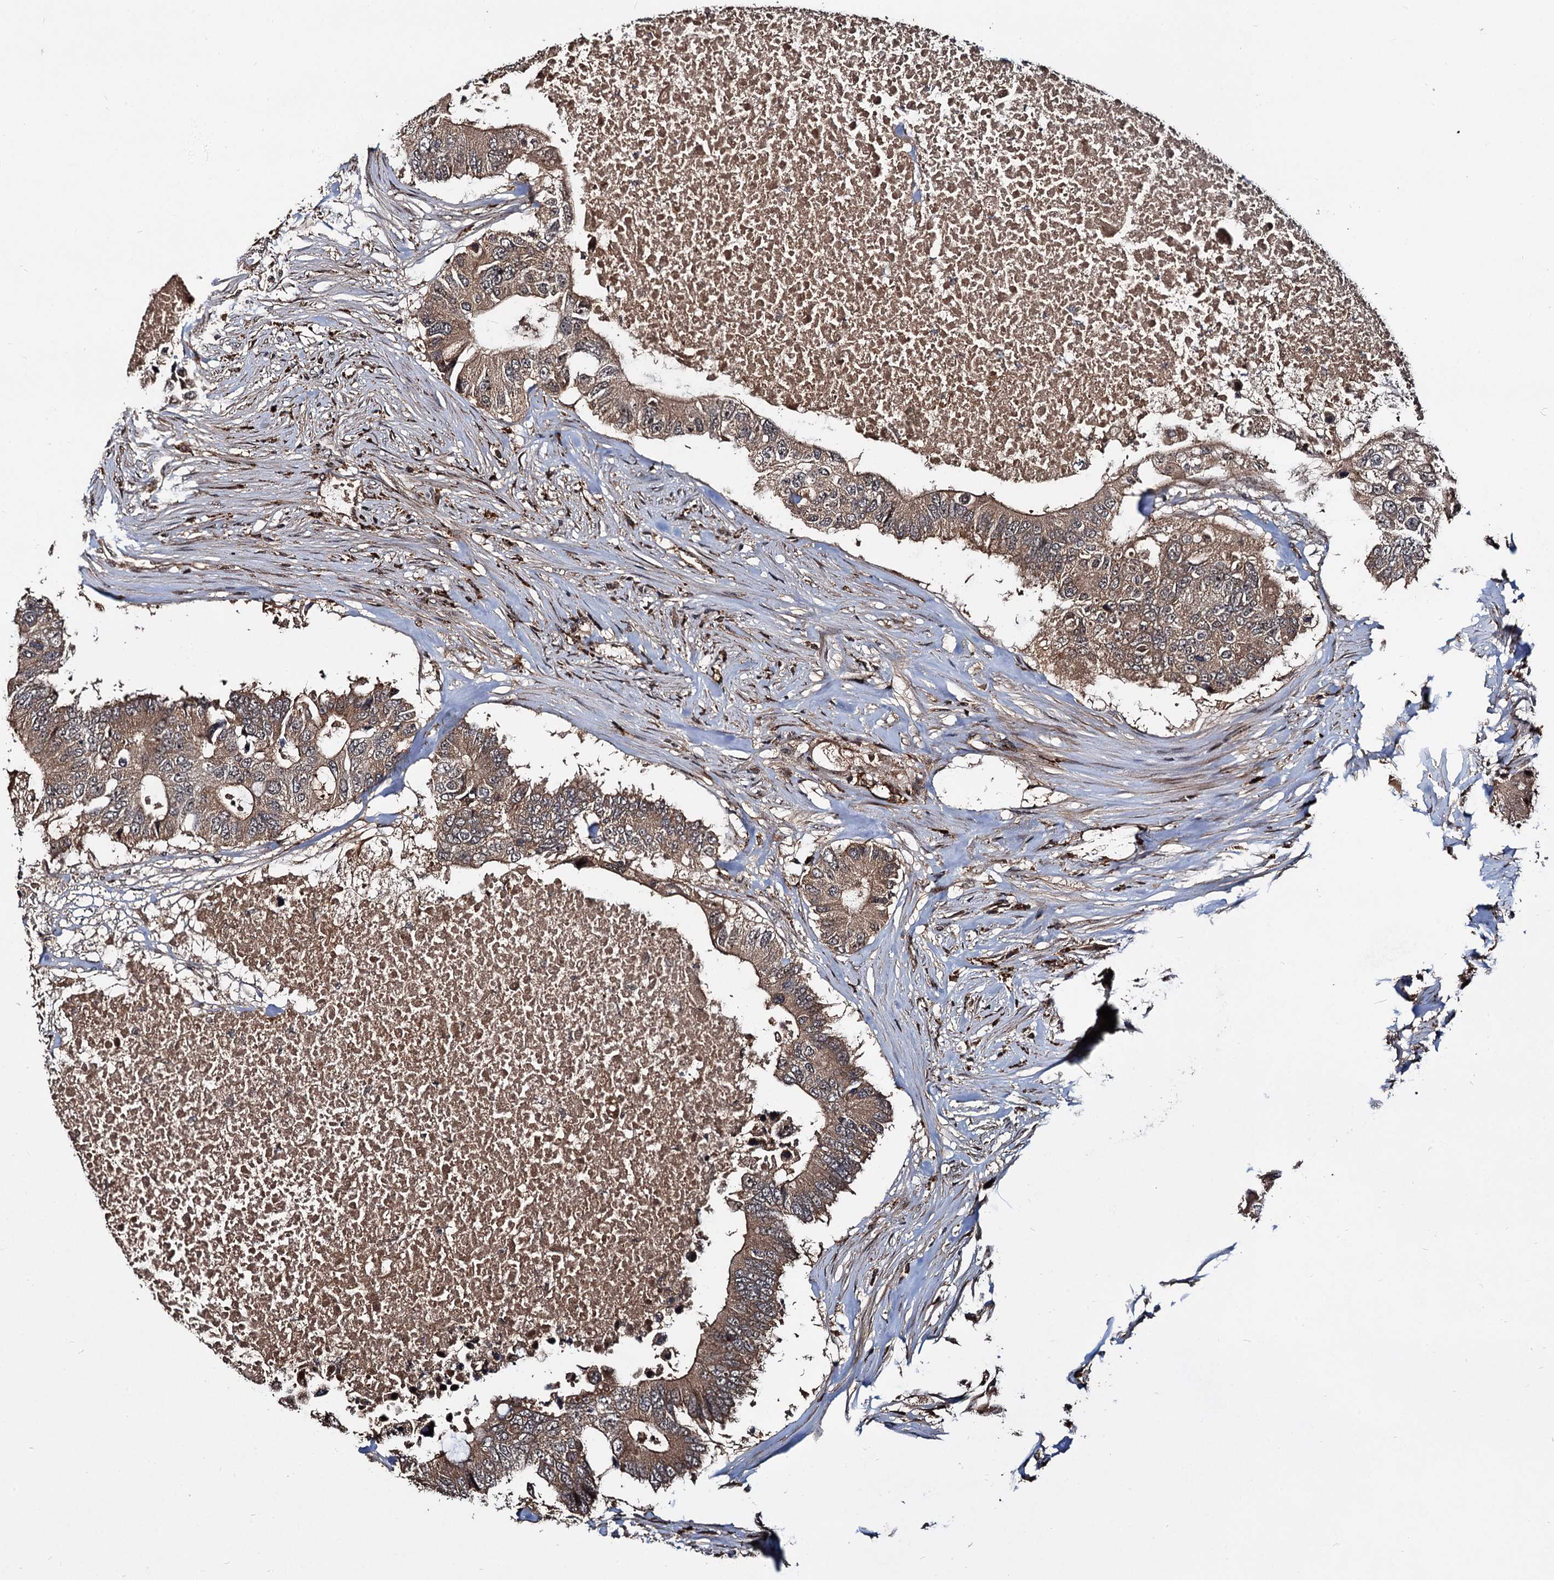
{"staining": {"intensity": "weak", "quantity": ">75%", "location": "cytoplasmic/membranous"}, "tissue": "colorectal cancer", "cell_type": "Tumor cells", "image_type": "cancer", "snomed": [{"axis": "morphology", "description": "Adenocarcinoma, NOS"}, {"axis": "topography", "description": "Colon"}], "caption": "A brown stain labels weak cytoplasmic/membranous expression of a protein in human adenocarcinoma (colorectal) tumor cells.", "gene": "CEP192", "patient": {"sex": "male", "age": 71}}